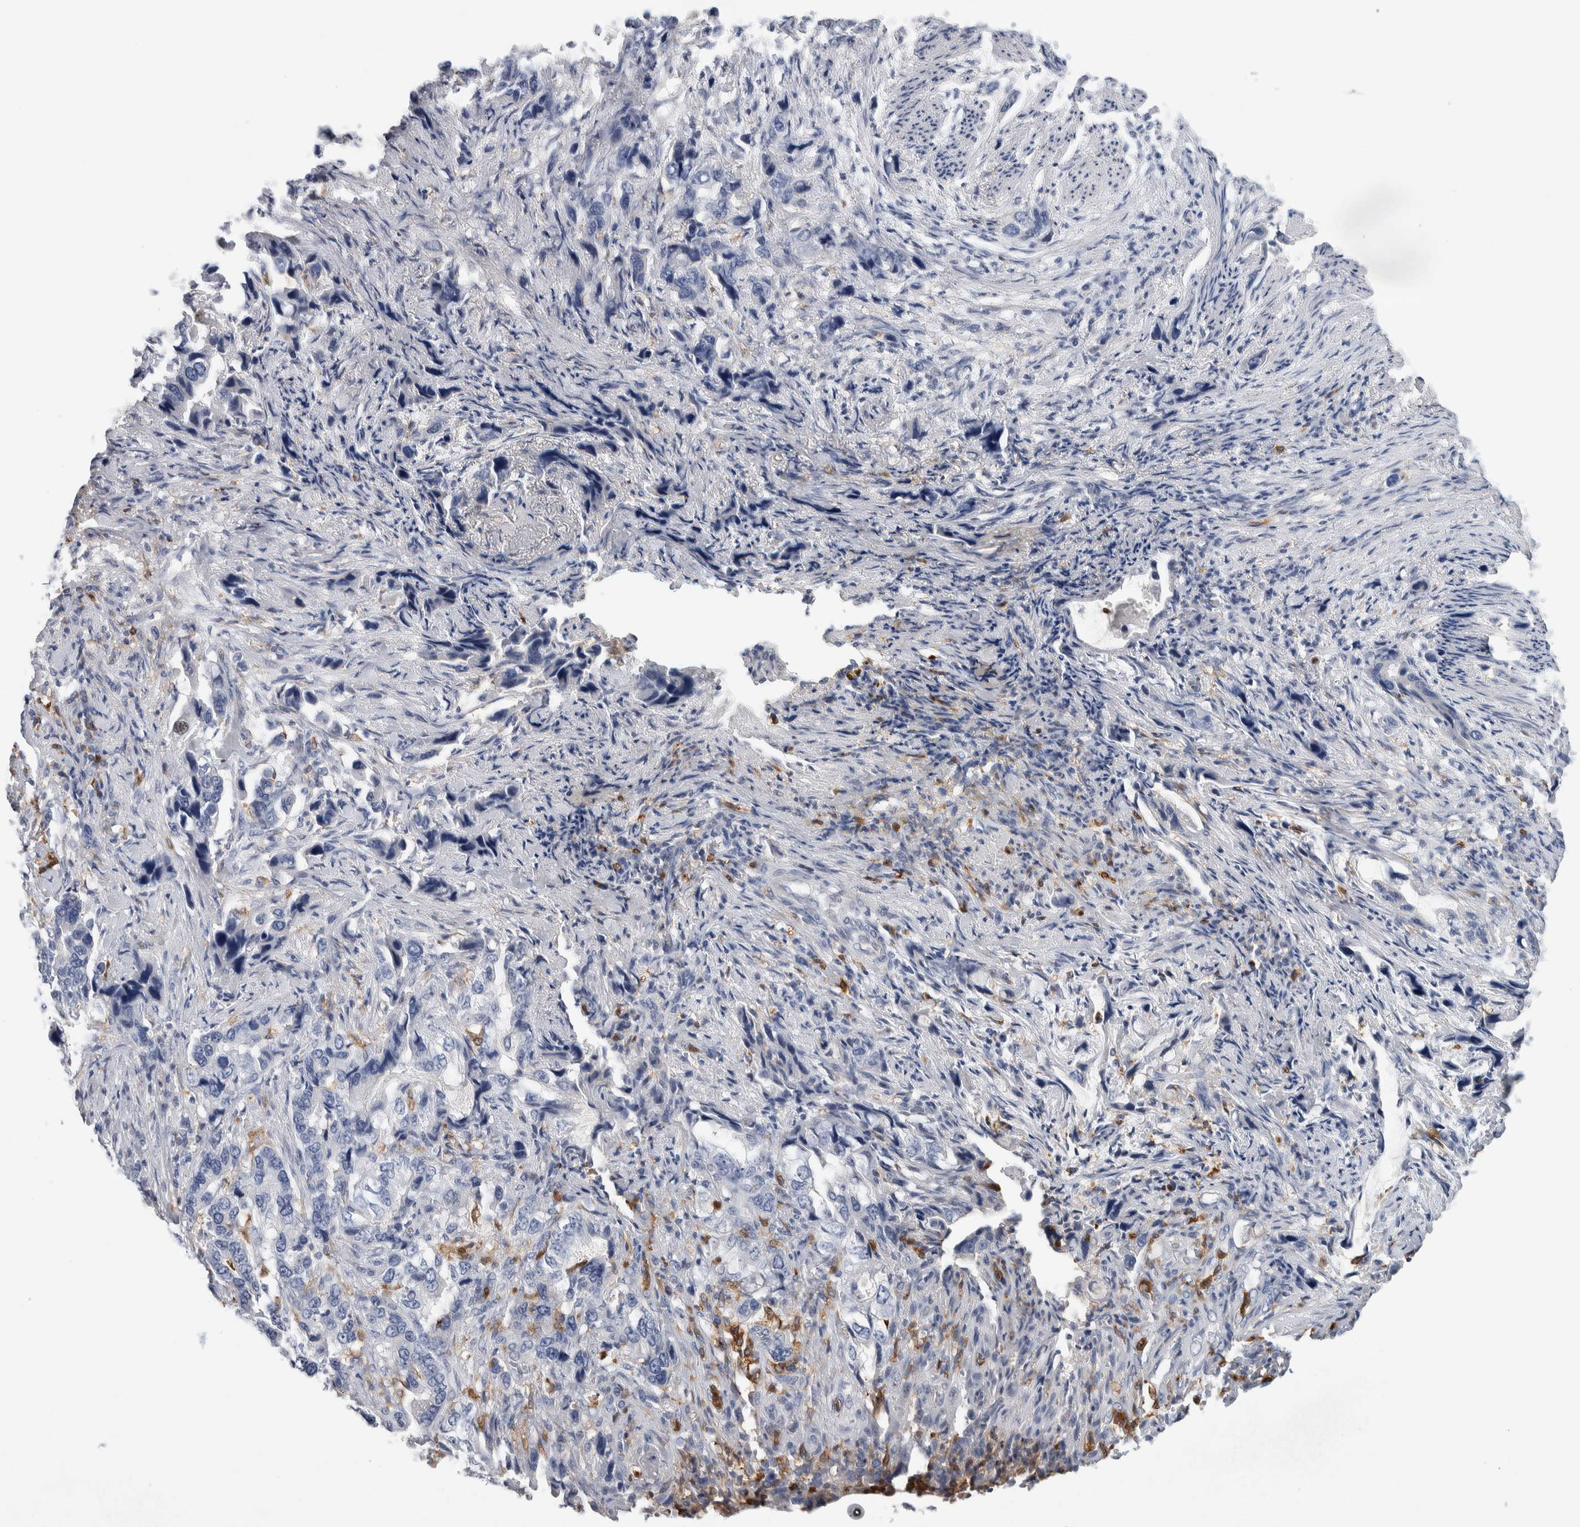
{"staining": {"intensity": "negative", "quantity": "none", "location": "none"}, "tissue": "stomach cancer", "cell_type": "Tumor cells", "image_type": "cancer", "snomed": [{"axis": "morphology", "description": "Adenocarcinoma, NOS"}, {"axis": "topography", "description": "Stomach, lower"}], "caption": "The histopathology image shows no significant staining in tumor cells of stomach cancer (adenocarcinoma).", "gene": "NCF2", "patient": {"sex": "female", "age": 93}}